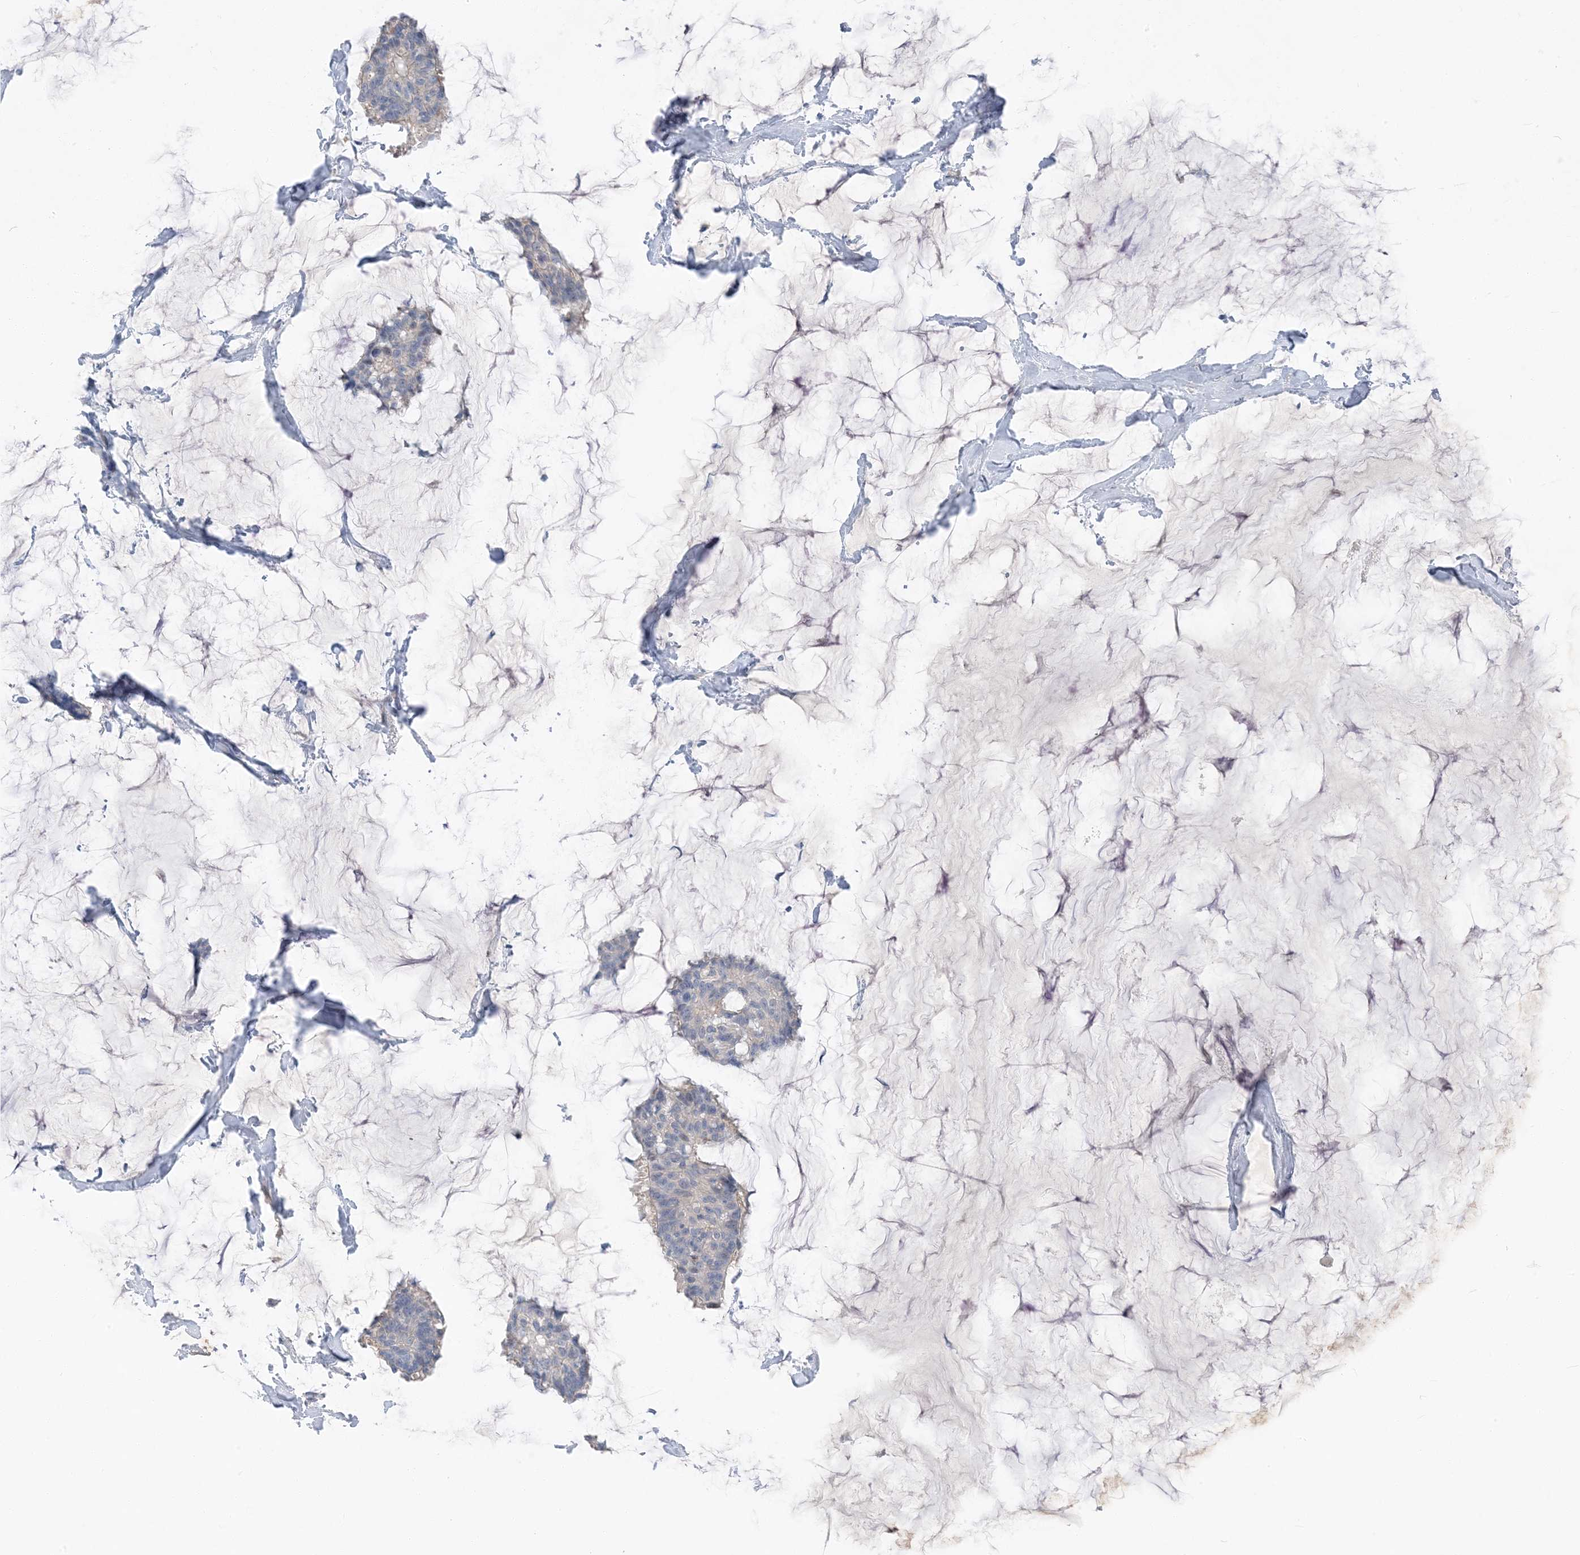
{"staining": {"intensity": "negative", "quantity": "none", "location": "none"}, "tissue": "breast cancer", "cell_type": "Tumor cells", "image_type": "cancer", "snomed": [{"axis": "morphology", "description": "Duct carcinoma"}, {"axis": "topography", "description": "Breast"}], "caption": "Intraductal carcinoma (breast) was stained to show a protein in brown. There is no significant expression in tumor cells.", "gene": "NCOA7", "patient": {"sex": "female", "age": 93}}